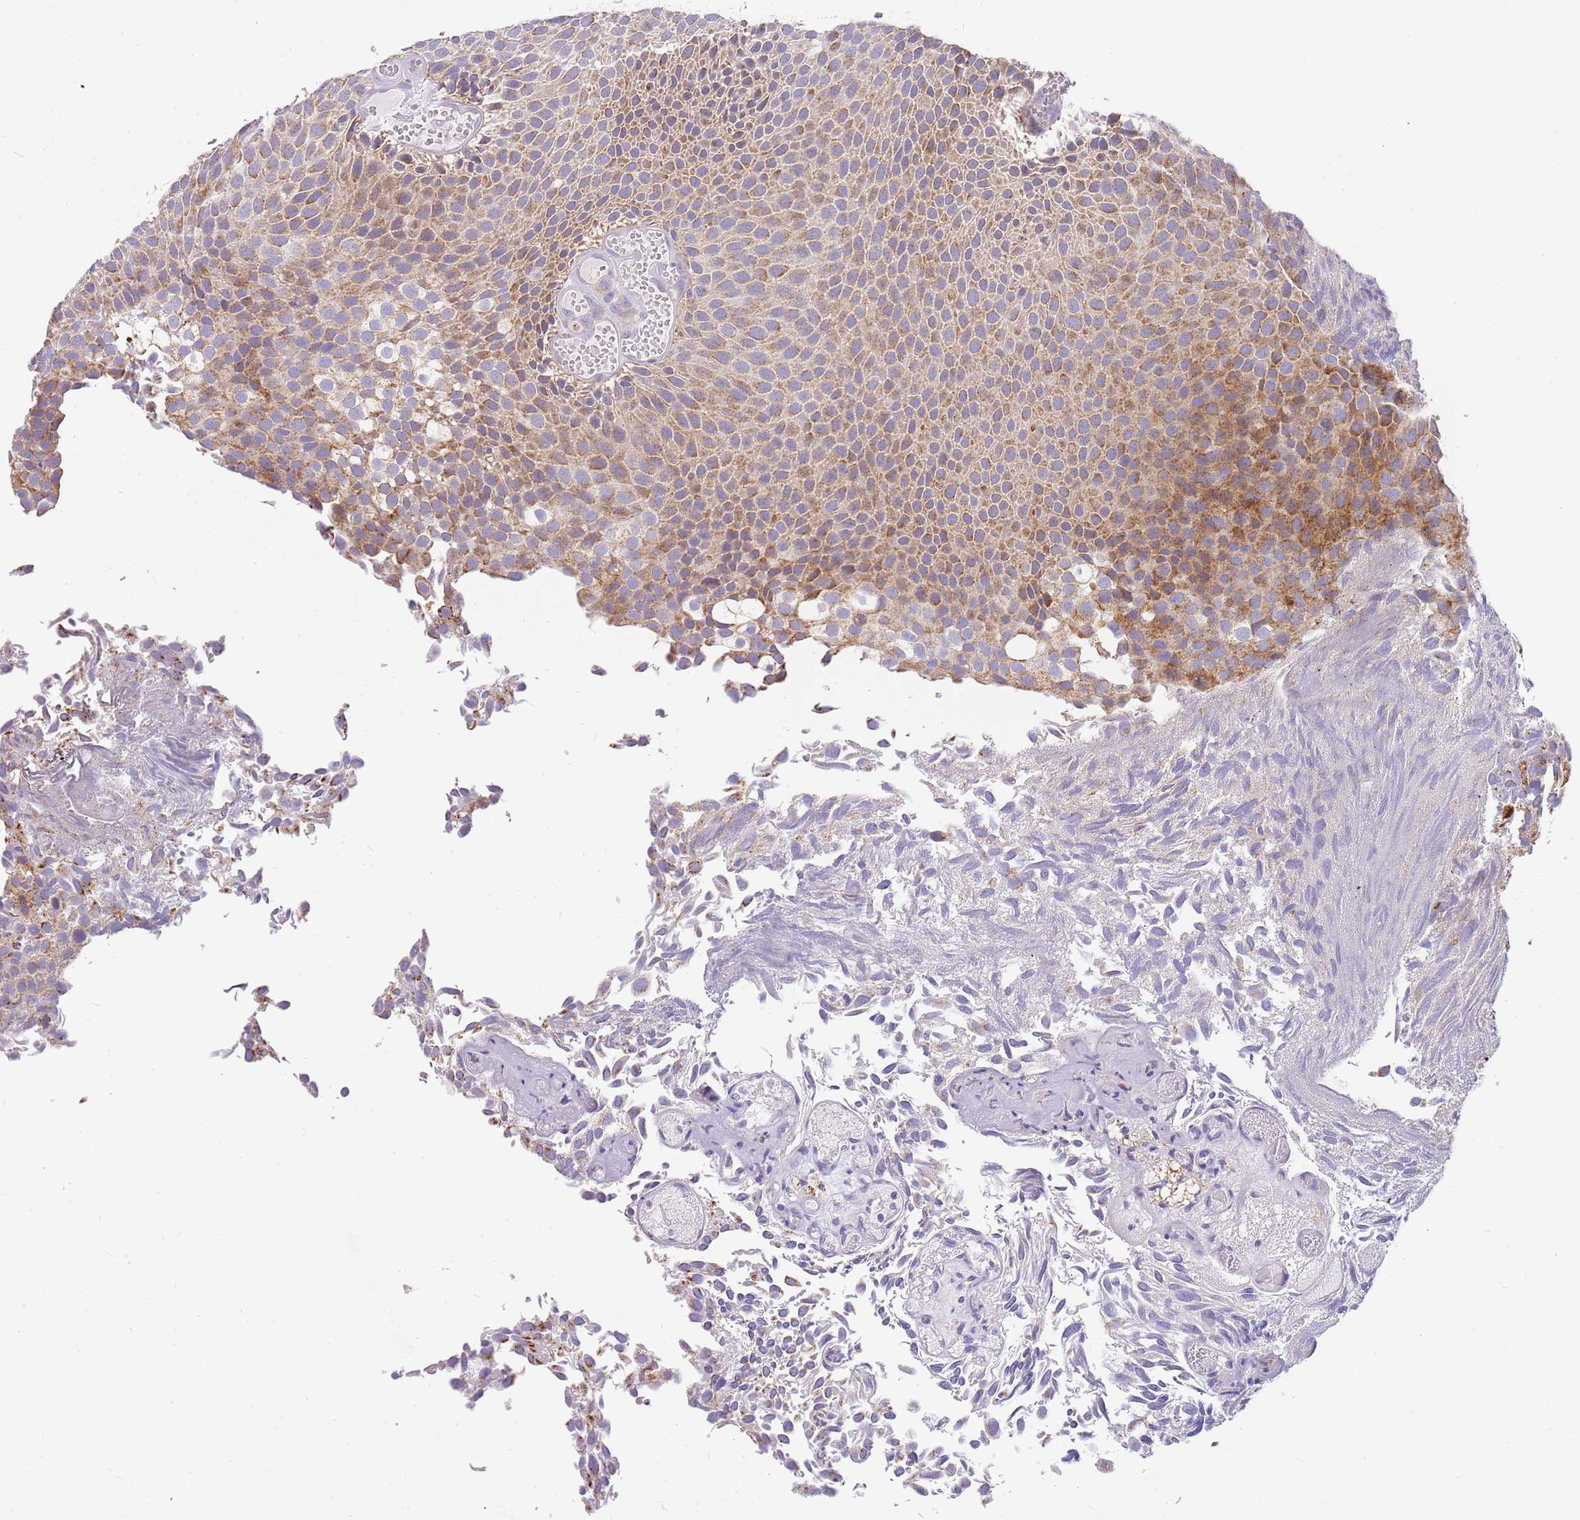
{"staining": {"intensity": "moderate", "quantity": ">75%", "location": "cytoplasmic/membranous"}, "tissue": "urothelial cancer", "cell_type": "Tumor cells", "image_type": "cancer", "snomed": [{"axis": "morphology", "description": "Urothelial carcinoma, Low grade"}, {"axis": "topography", "description": "Urinary bladder"}], "caption": "Immunohistochemistry photomicrograph of neoplastic tissue: human urothelial cancer stained using IHC shows medium levels of moderate protein expression localized specifically in the cytoplasmic/membranous of tumor cells, appearing as a cytoplasmic/membranous brown color.", "gene": "DNAJA3", "patient": {"sex": "male", "age": 89}}